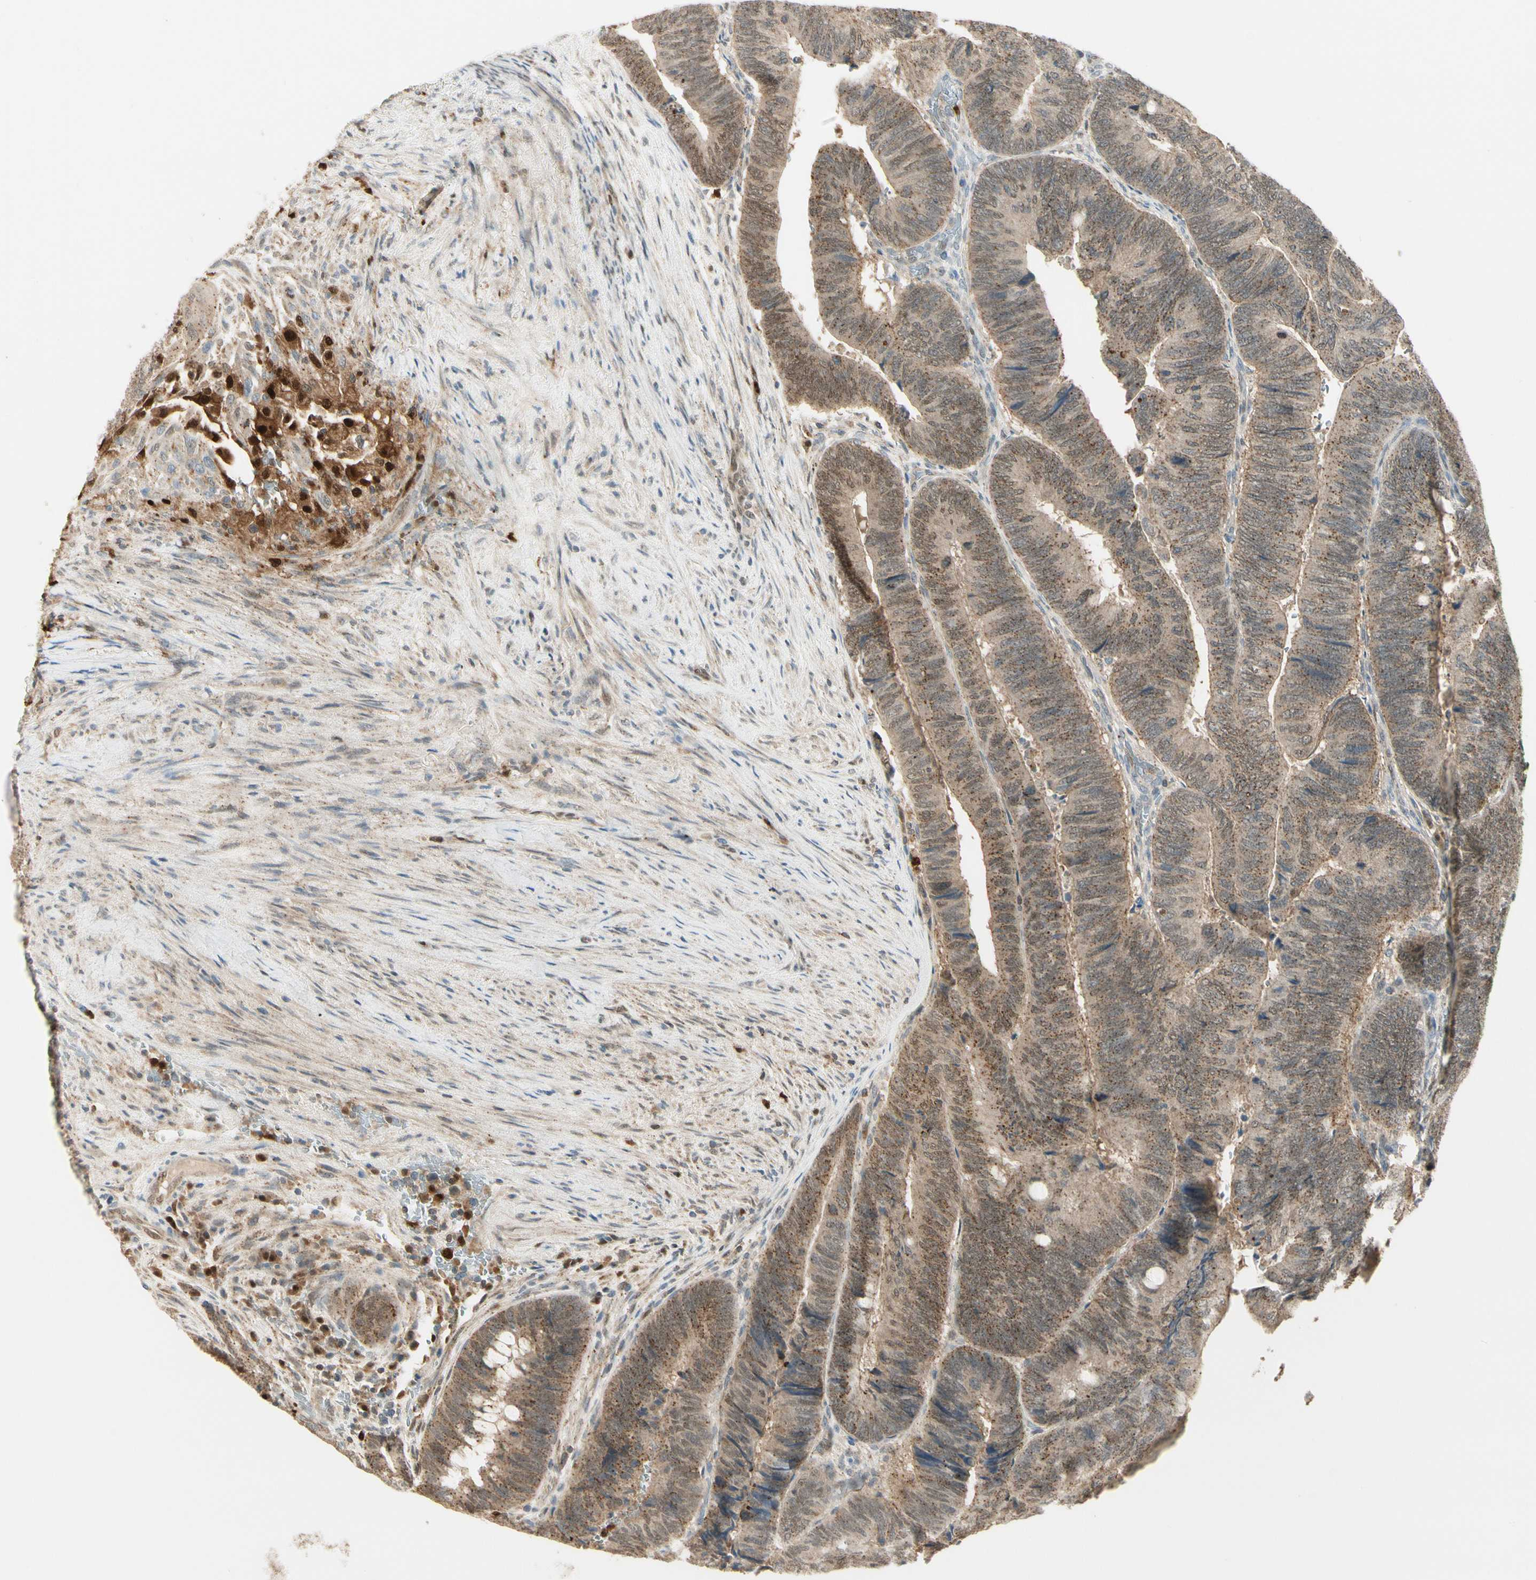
{"staining": {"intensity": "moderate", "quantity": ">75%", "location": "cytoplasmic/membranous"}, "tissue": "colorectal cancer", "cell_type": "Tumor cells", "image_type": "cancer", "snomed": [{"axis": "morphology", "description": "Normal tissue, NOS"}, {"axis": "morphology", "description": "Adenocarcinoma, NOS"}, {"axis": "topography", "description": "Rectum"}, {"axis": "topography", "description": "Peripheral nerve tissue"}], "caption": "Colorectal adenocarcinoma stained for a protein shows moderate cytoplasmic/membranous positivity in tumor cells. The protein is stained brown, and the nuclei are stained in blue (DAB (3,3'-diaminobenzidine) IHC with brightfield microscopy, high magnification).", "gene": "LTA4H", "patient": {"sex": "male", "age": 92}}